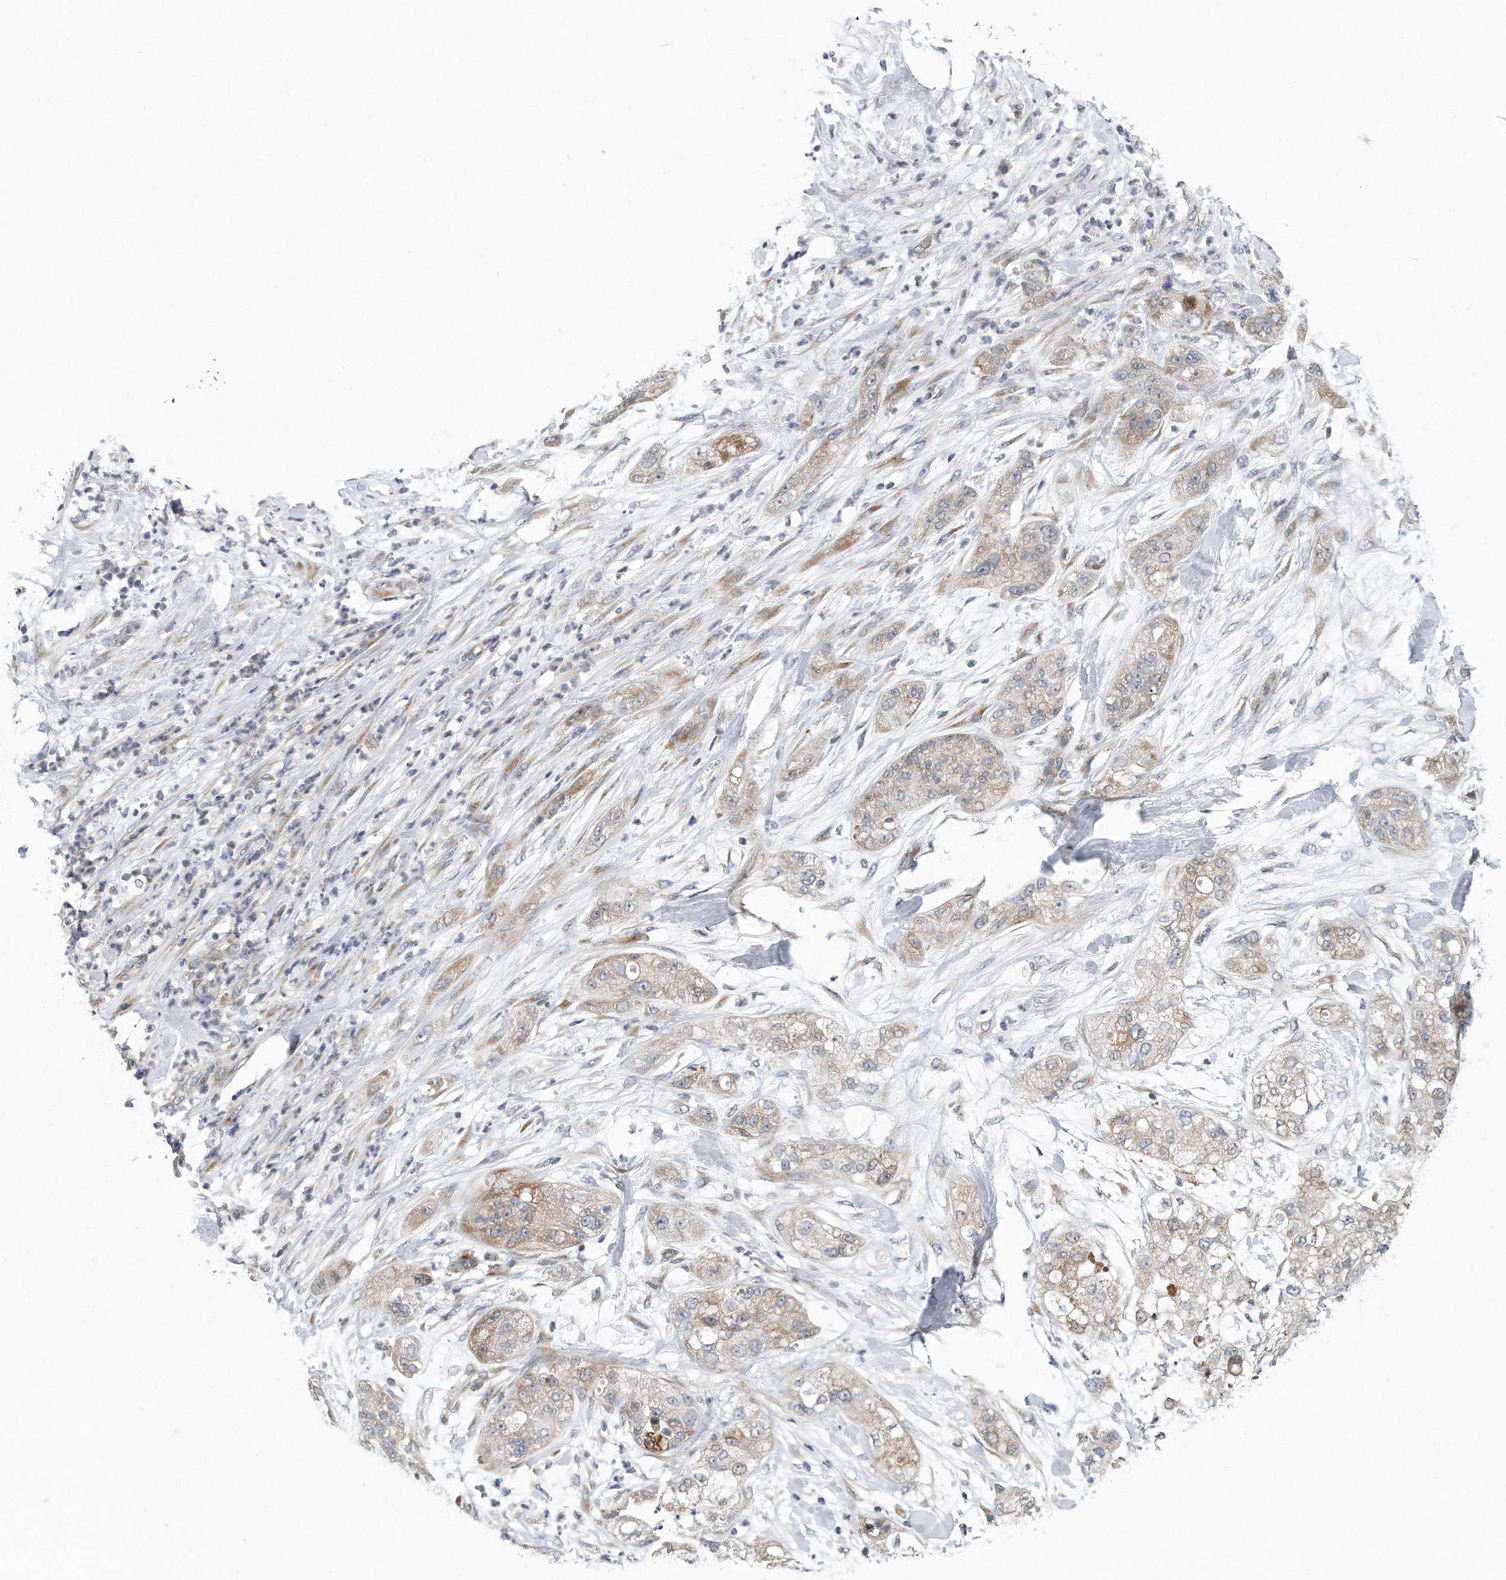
{"staining": {"intensity": "weak", "quantity": "25%-75%", "location": "cytoplasmic/membranous"}, "tissue": "pancreatic cancer", "cell_type": "Tumor cells", "image_type": "cancer", "snomed": [{"axis": "morphology", "description": "Adenocarcinoma, NOS"}, {"axis": "topography", "description": "Pancreas"}], "caption": "This histopathology image shows IHC staining of human pancreatic adenocarcinoma, with low weak cytoplasmic/membranous staining in about 25%-75% of tumor cells.", "gene": "VLDLR", "patient": {"sex": "female", "age": 78}}